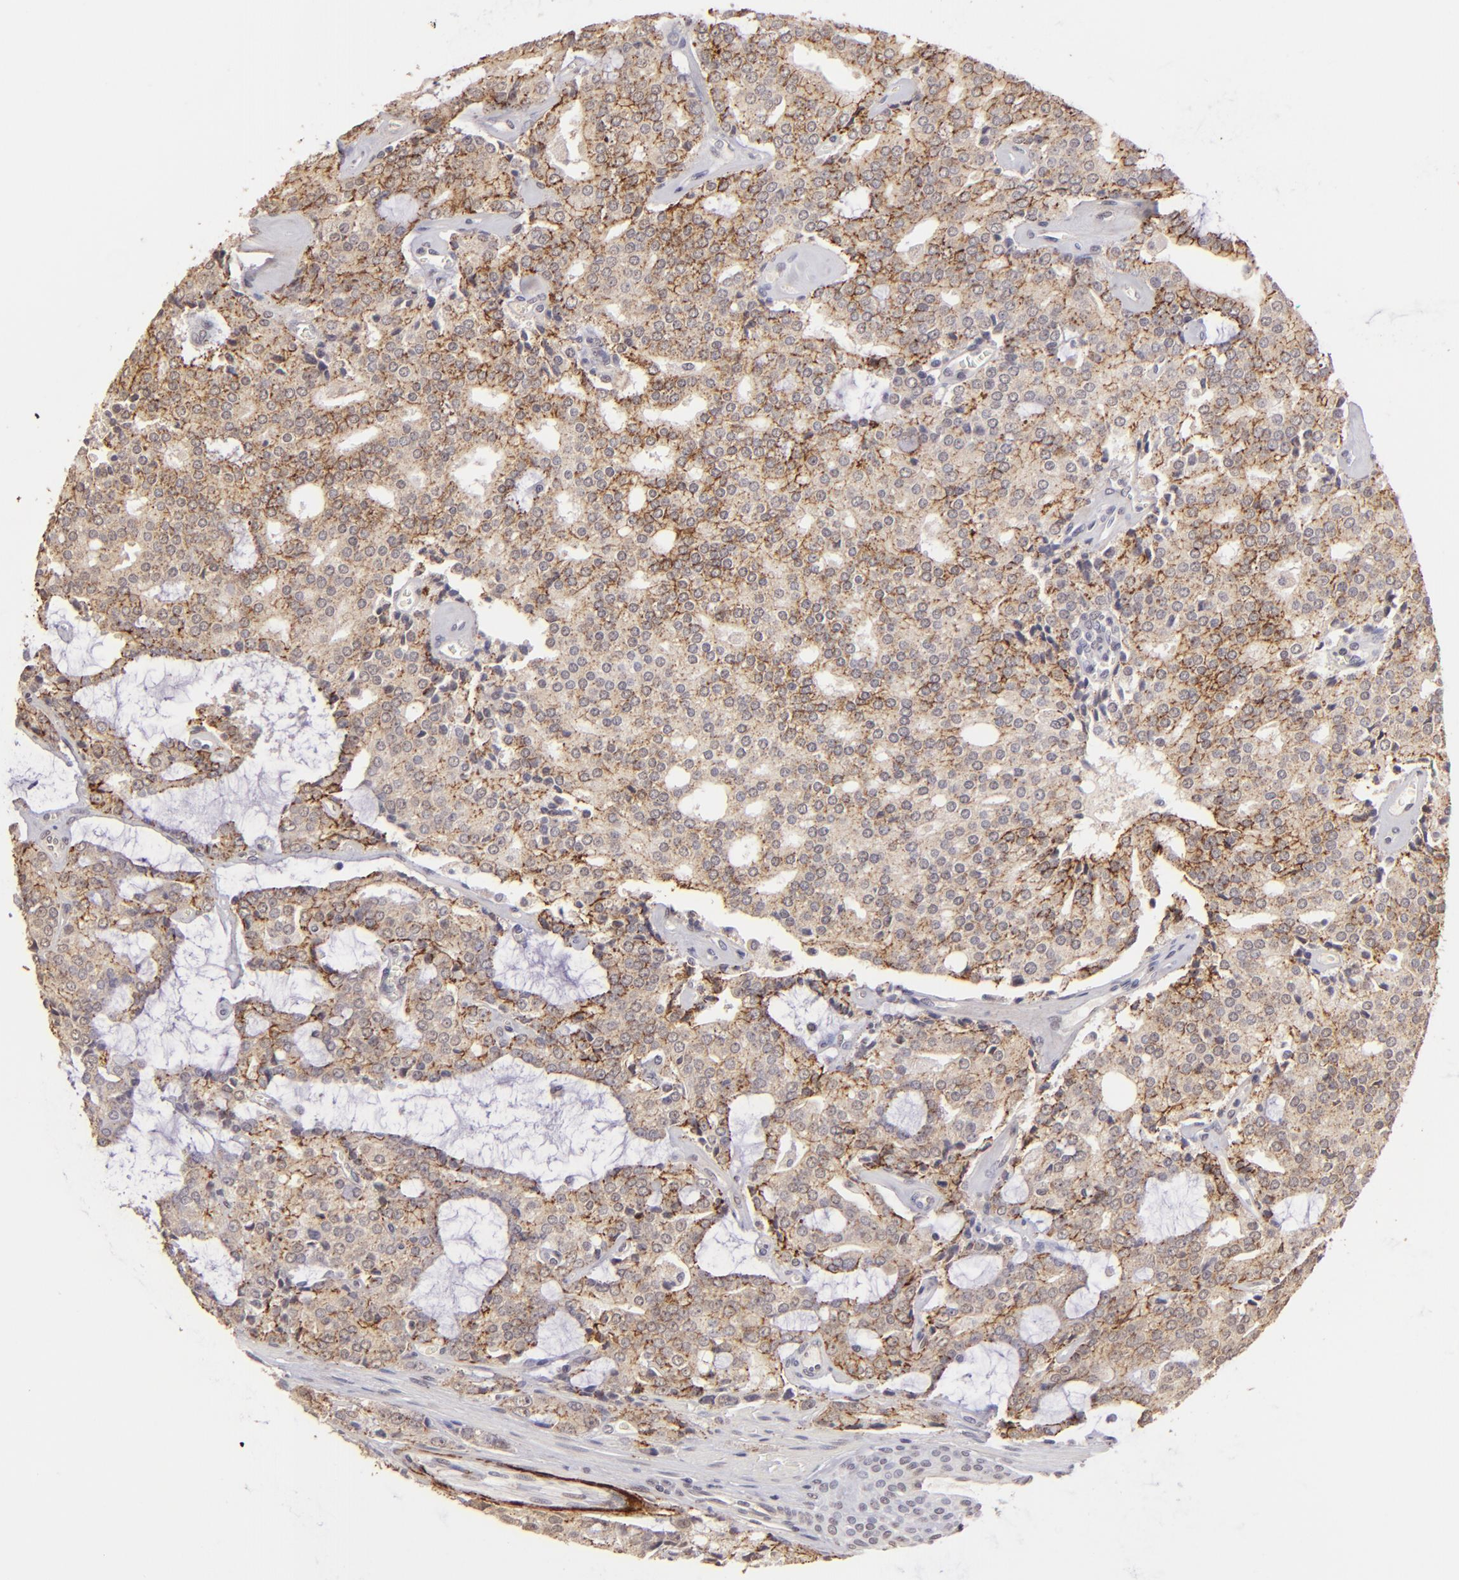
{"staining": {"intensity": "moderate", "quantity": ">75%", "location": "cytoplasmic/membranous"}, "tissue": "prostate cancer", "cell_type": "Tumor cells", "image_type": "cancer", "snomed": [{"axis": "morphology", "description": "Adenocarcinoma, High grade"}, {"axis": "topography", "description": "Prostate"}], "caption": "Immunohistochemical staining of human prostate adenocarcinoma (high-grade) reveals moderate cytoplasmic/membranous protein positivity in about >75% of tumor cells.", "gene": "CLDN1", "patient": {"sex": "male", "age": 67}}